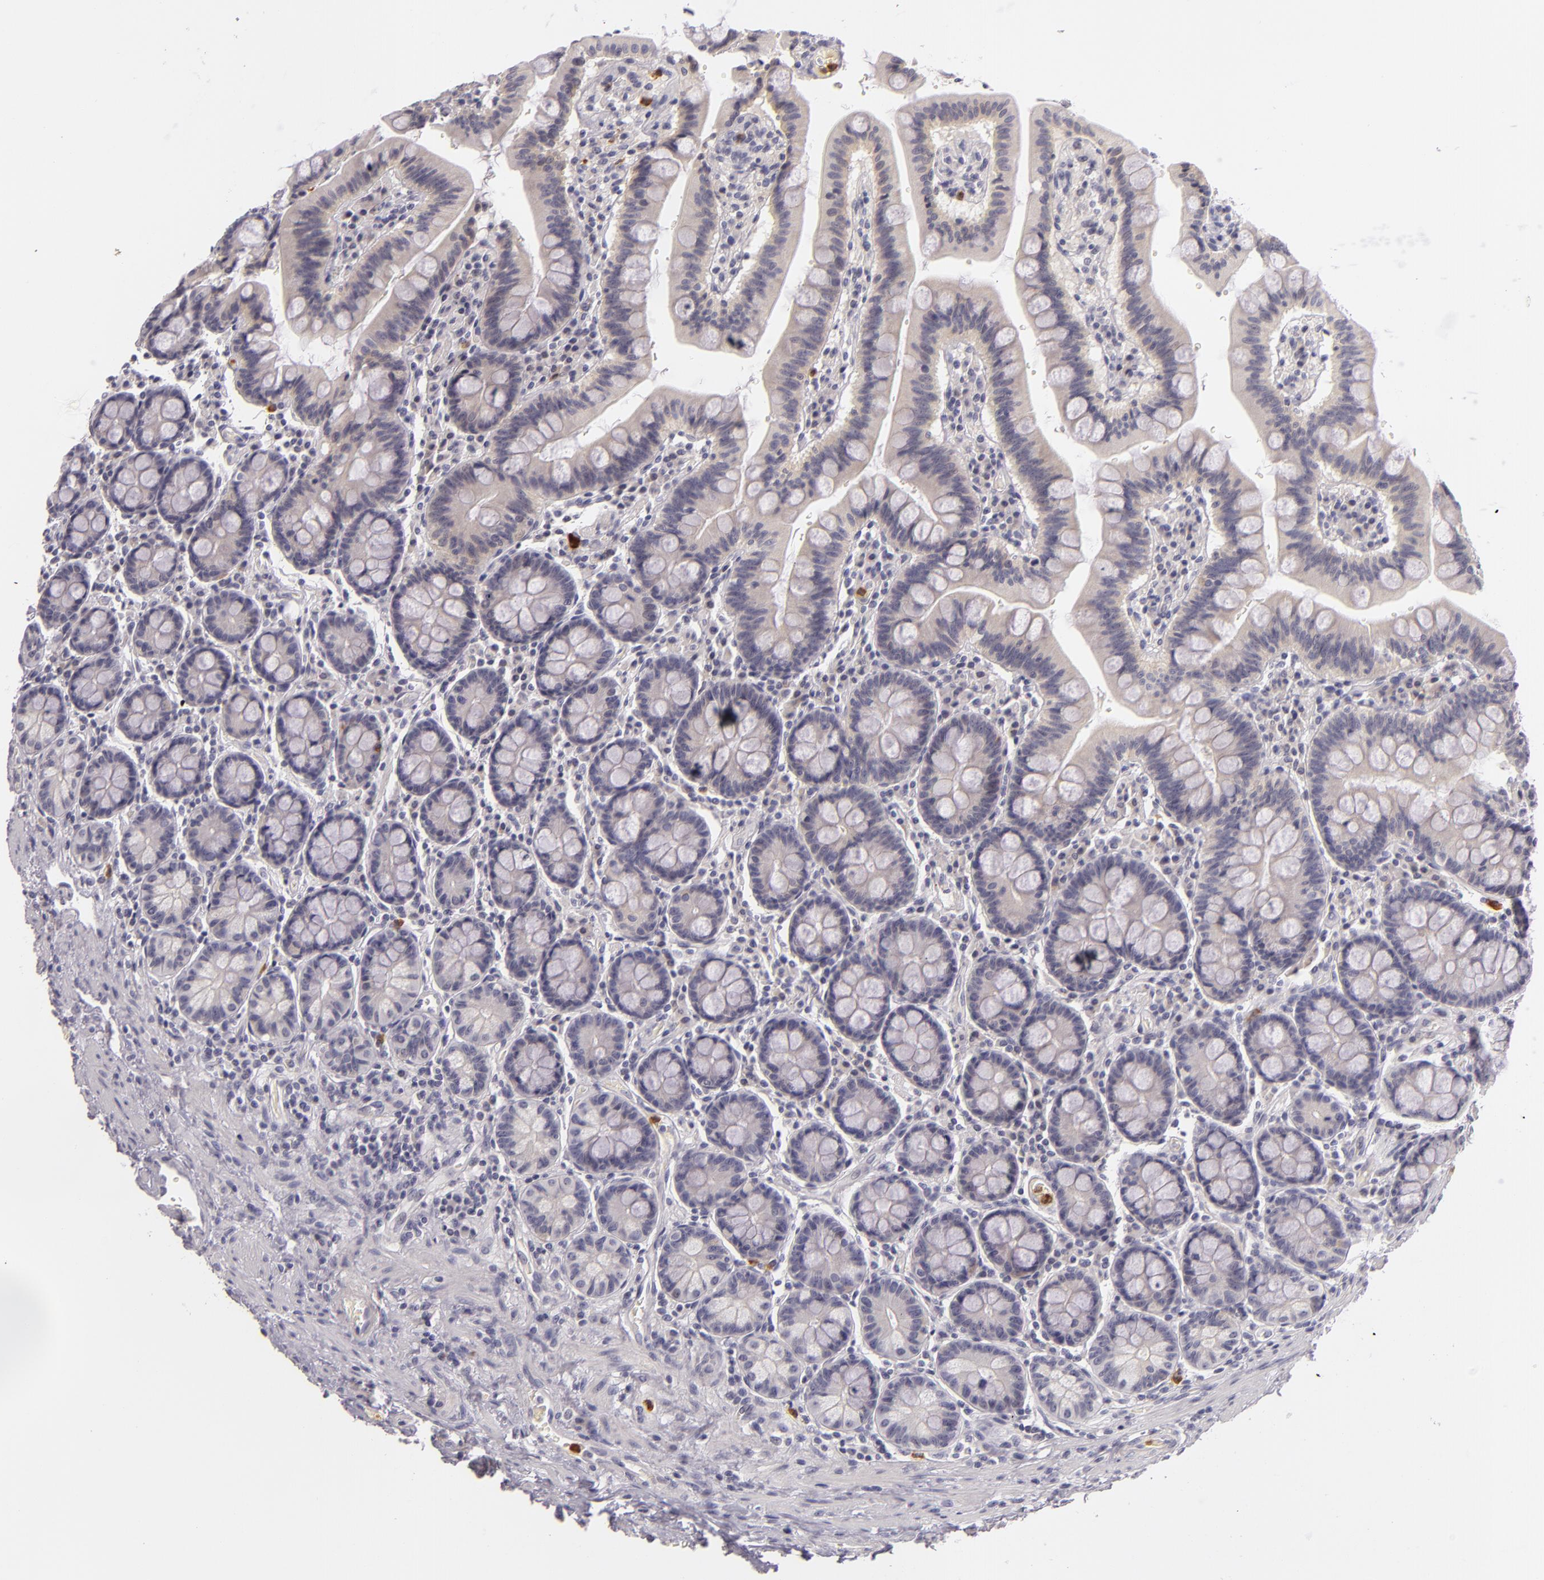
{"staining": {"intensity": "negative", "quantity": "none", "location": "none"}, "tissue": "duodenum", "cell_type": "Glandular cells", "image_type": "normal", "snomed": [{"axis": "morphology", "description": "Normal tissue, NOS"}, {"axis": "topography", "description": "Pancreas"}, {"axis": "topography", "description": "Duodenum"}], "caption": "Glandular cells show no significant protein positivity in benign duodenum. (Stains: DAB (3,3'-diaminobenzidine) immunohistochemistry with hematoxylin counter stain, Microscopy: brightfield microscopy at high magnification).", "gene": "FAM181A", "patient": {"sex": "male", "age": 79}}